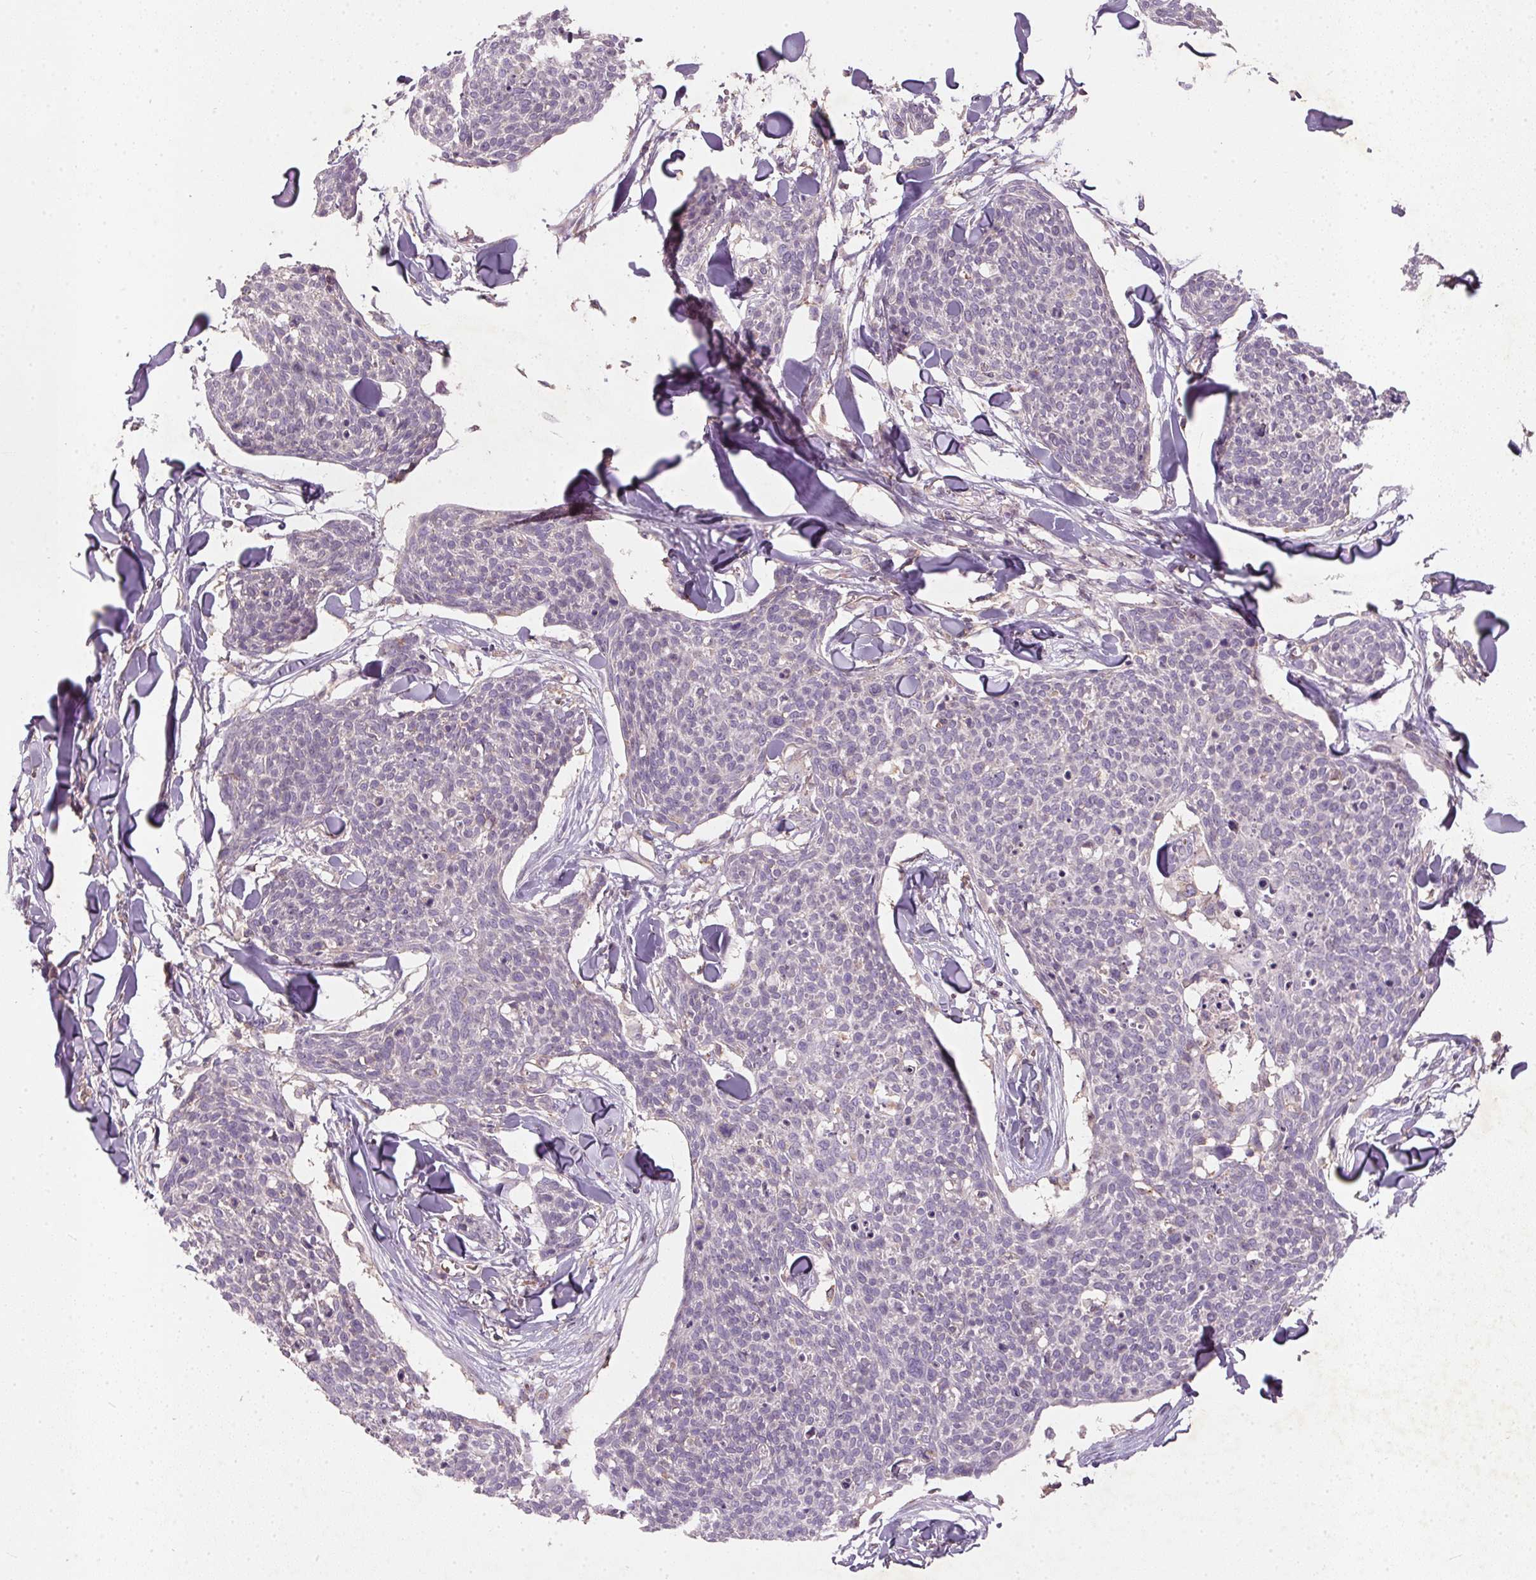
{"staining": {"intensity": "negative", "quantity": "none", "location": "none"}, "tissue": "skin cancer", "cell_type": "Tumor cells", "image_type": "cancer", "snomed": [{"axis": "morphology", "description": "Squamous cell carcinoma, NOS"}, {"axis": "topography", "description": "Skin"}, {"axis": "topography", "description": "Vulva"}], "caption": "Tumor cells are negative for protein expression in human squamous cell carcinoma (skin).", "gene": "KCNK15", "patient": {"sex": "female", "age": 75}}